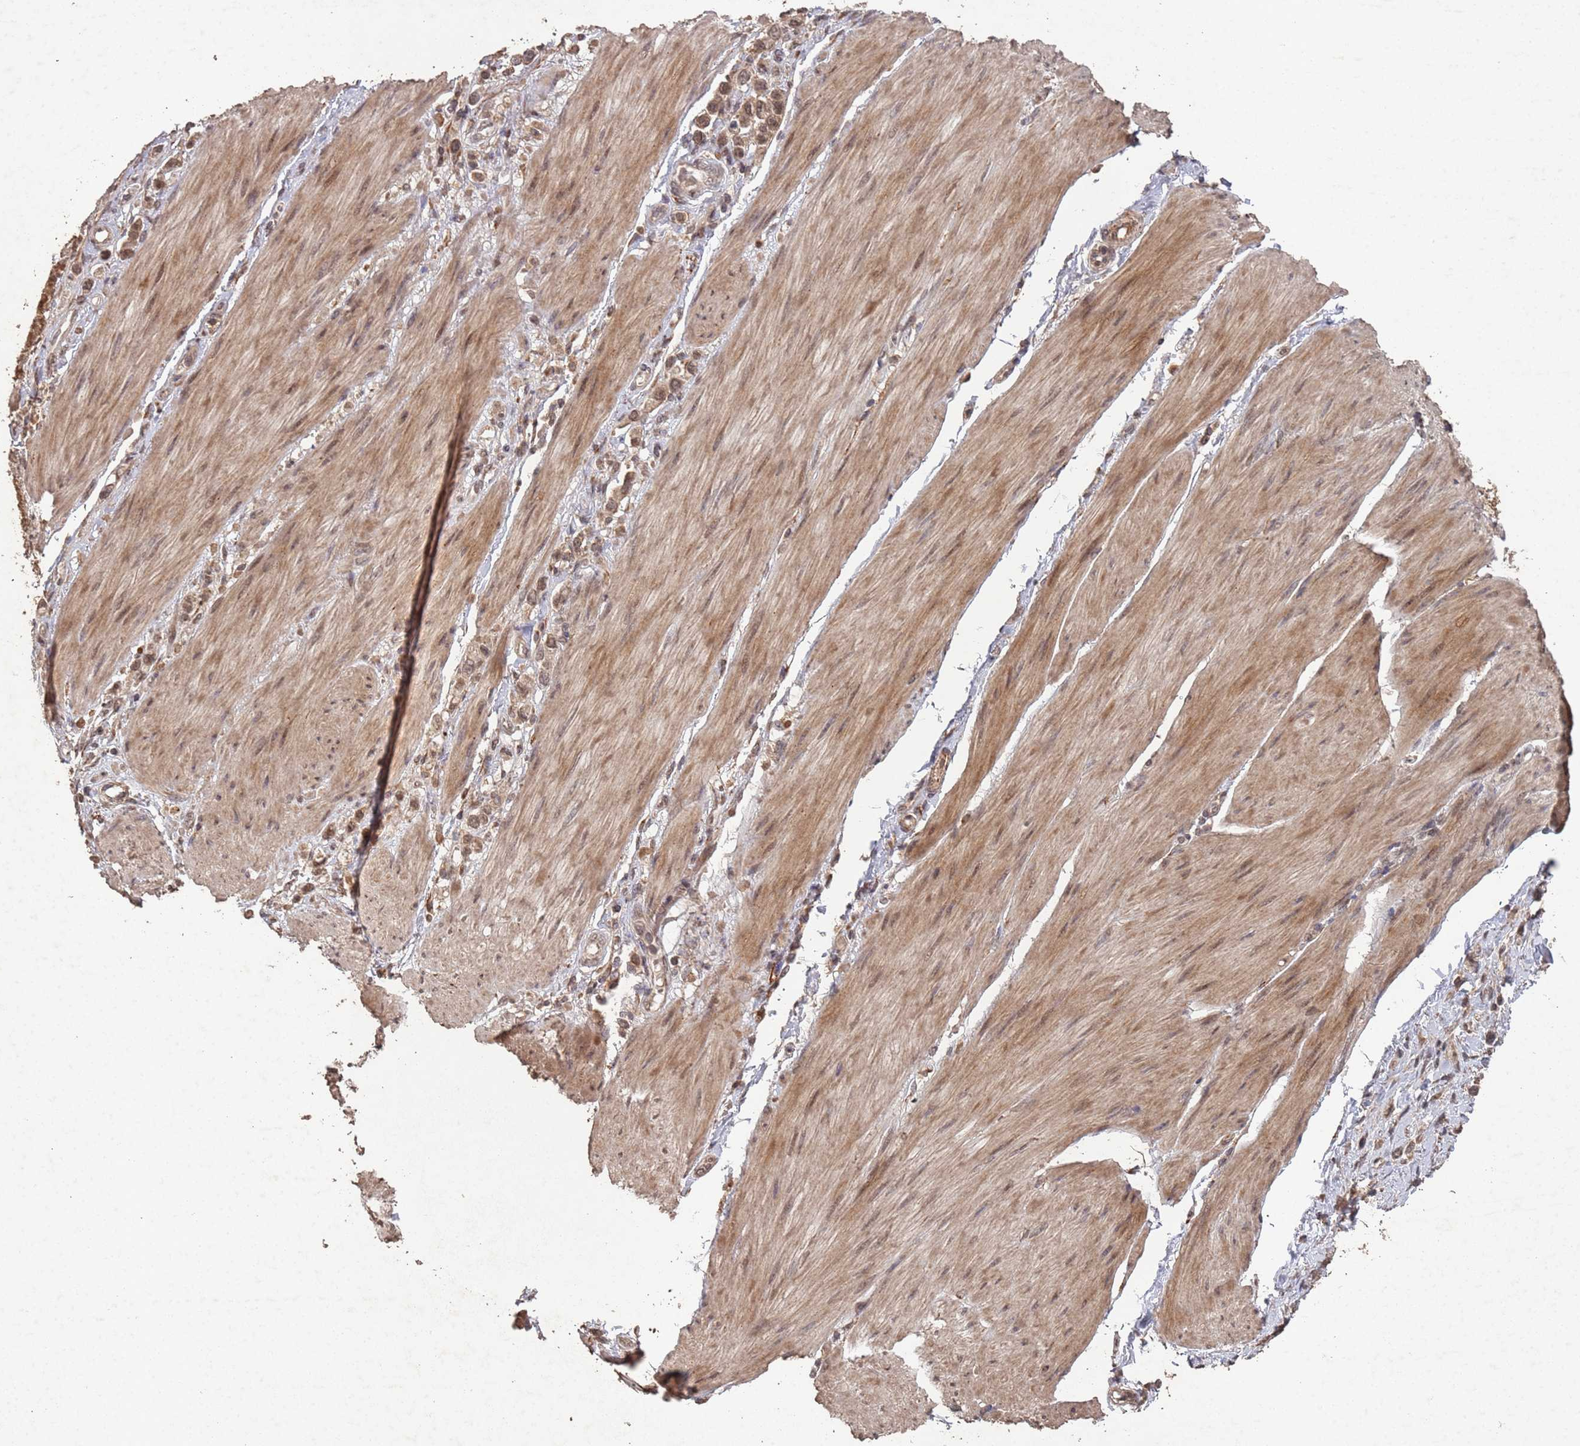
{"staining": {"intensity": "moderate", "quantity": ">75%", "location": "cytoplasmic/membranous,nuclear"}, "tissue": "stomach cancer", "cell_type": "Tumor cells", "image_type": "cancer", "snomed": [{"axis": "morphology", "description": "Adenocarcinoma, NOS"}, {"axis": "topography", "description": "Stomach"}], "caption": "Protein expression by immunohistochemistry (IHC) reveals moderate cytoplasmic/membranous and nuclear expression in about >75% of tumor cells in stomach adenocarcinoma.", "gene": "FRAT1", "patient": {"sex": "female", "age": 65}}